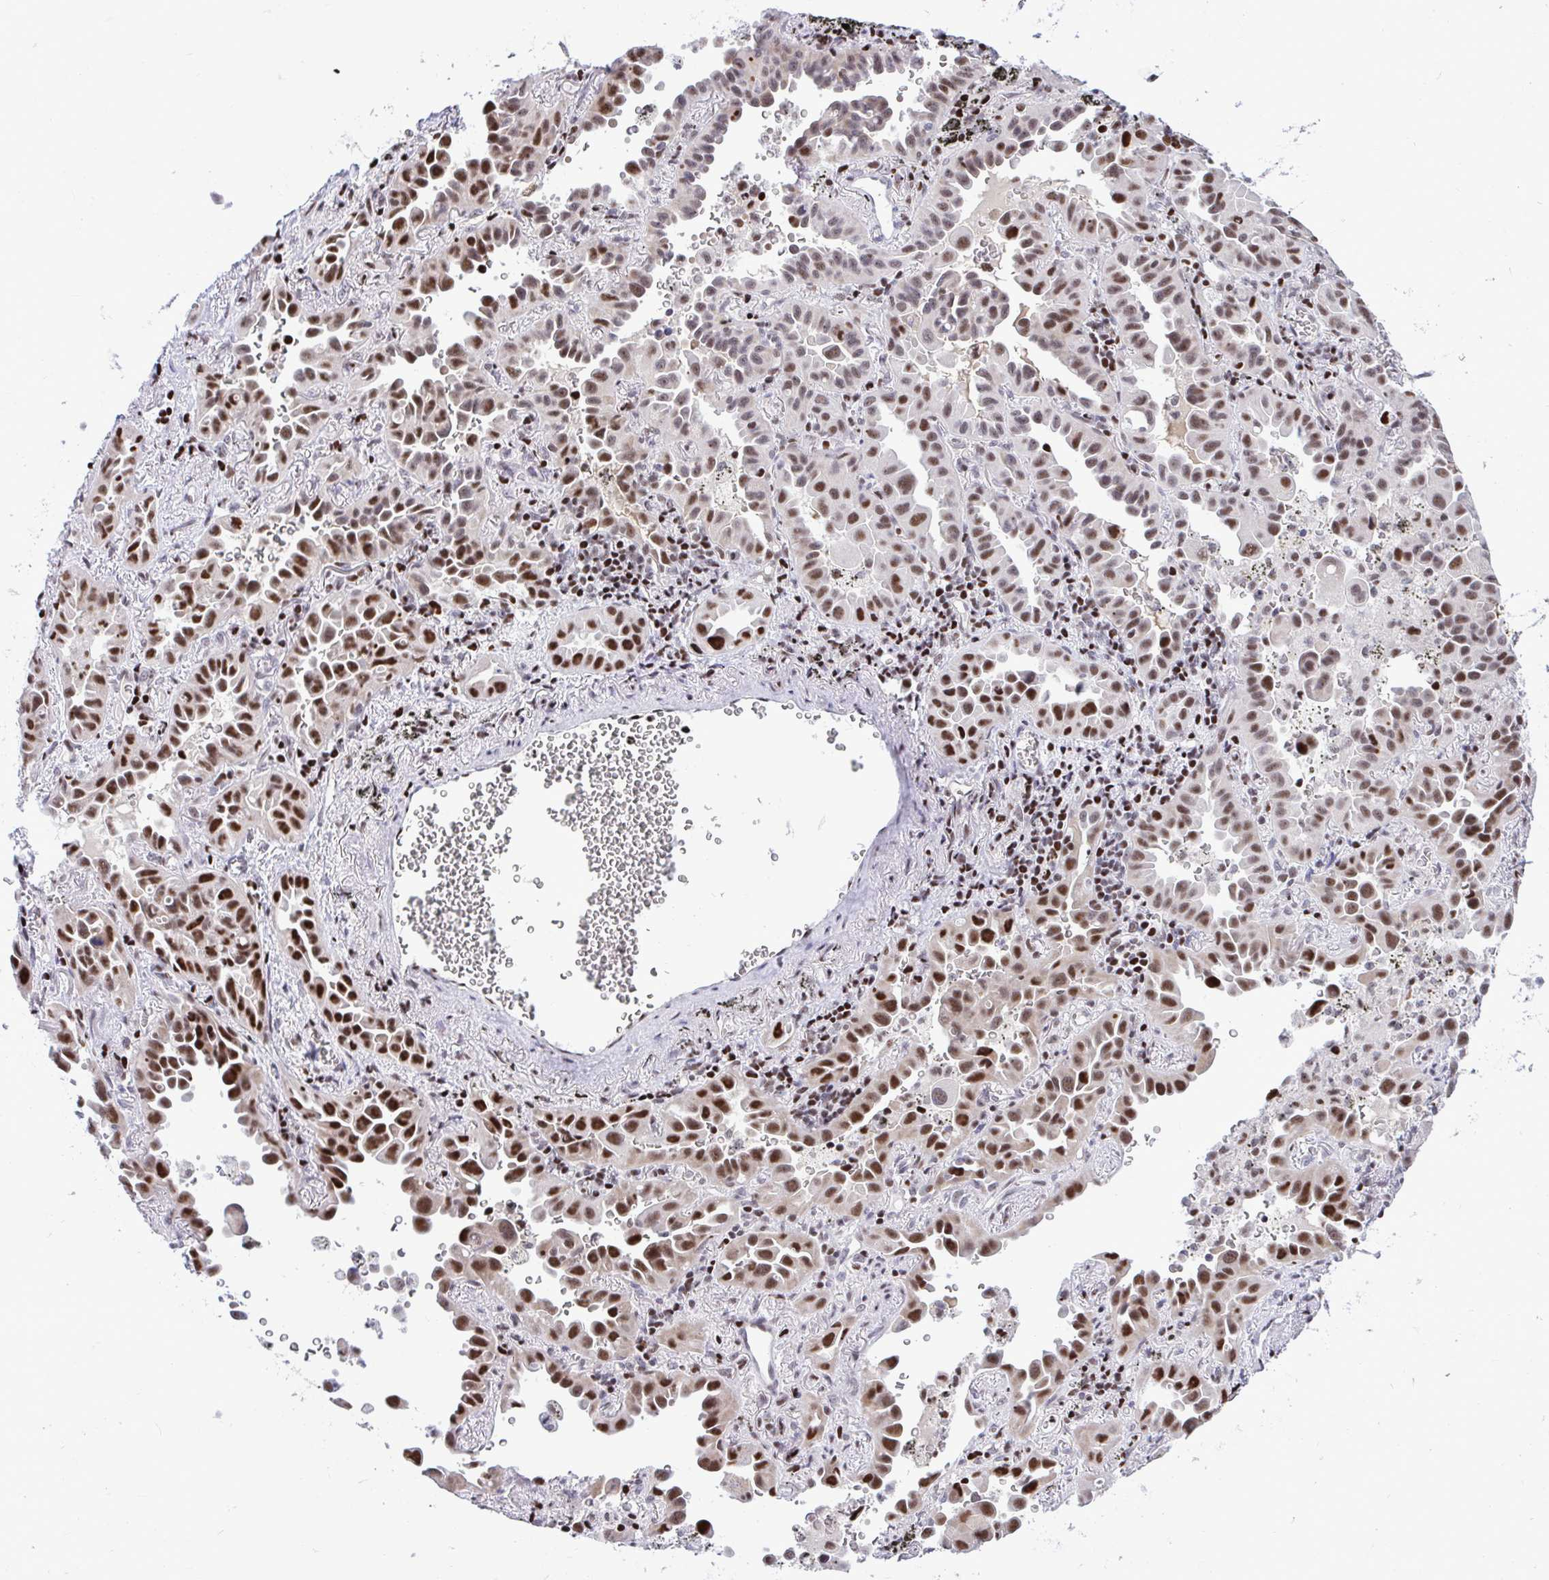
{"staining": {"intensity": "strong", "quantity": "25%-75%", "location": "nuclear"}, "tissue": "lung cancer", "cell_type": "Tumor cells", "image_type": "cancer", "snomed": [{"axis": "morphology", "description": "Adenocarcinoma, NOS"}, {"axis": "topography", "description": "Lung"}], "caption": "A micrograph of human lung cancer (adenocarcinoma) stained for a protein exhibits strong nuclear brown staining in tumor cells.", "gene": "C14orf39", "patient": {"sex": "male", "age": 68}}